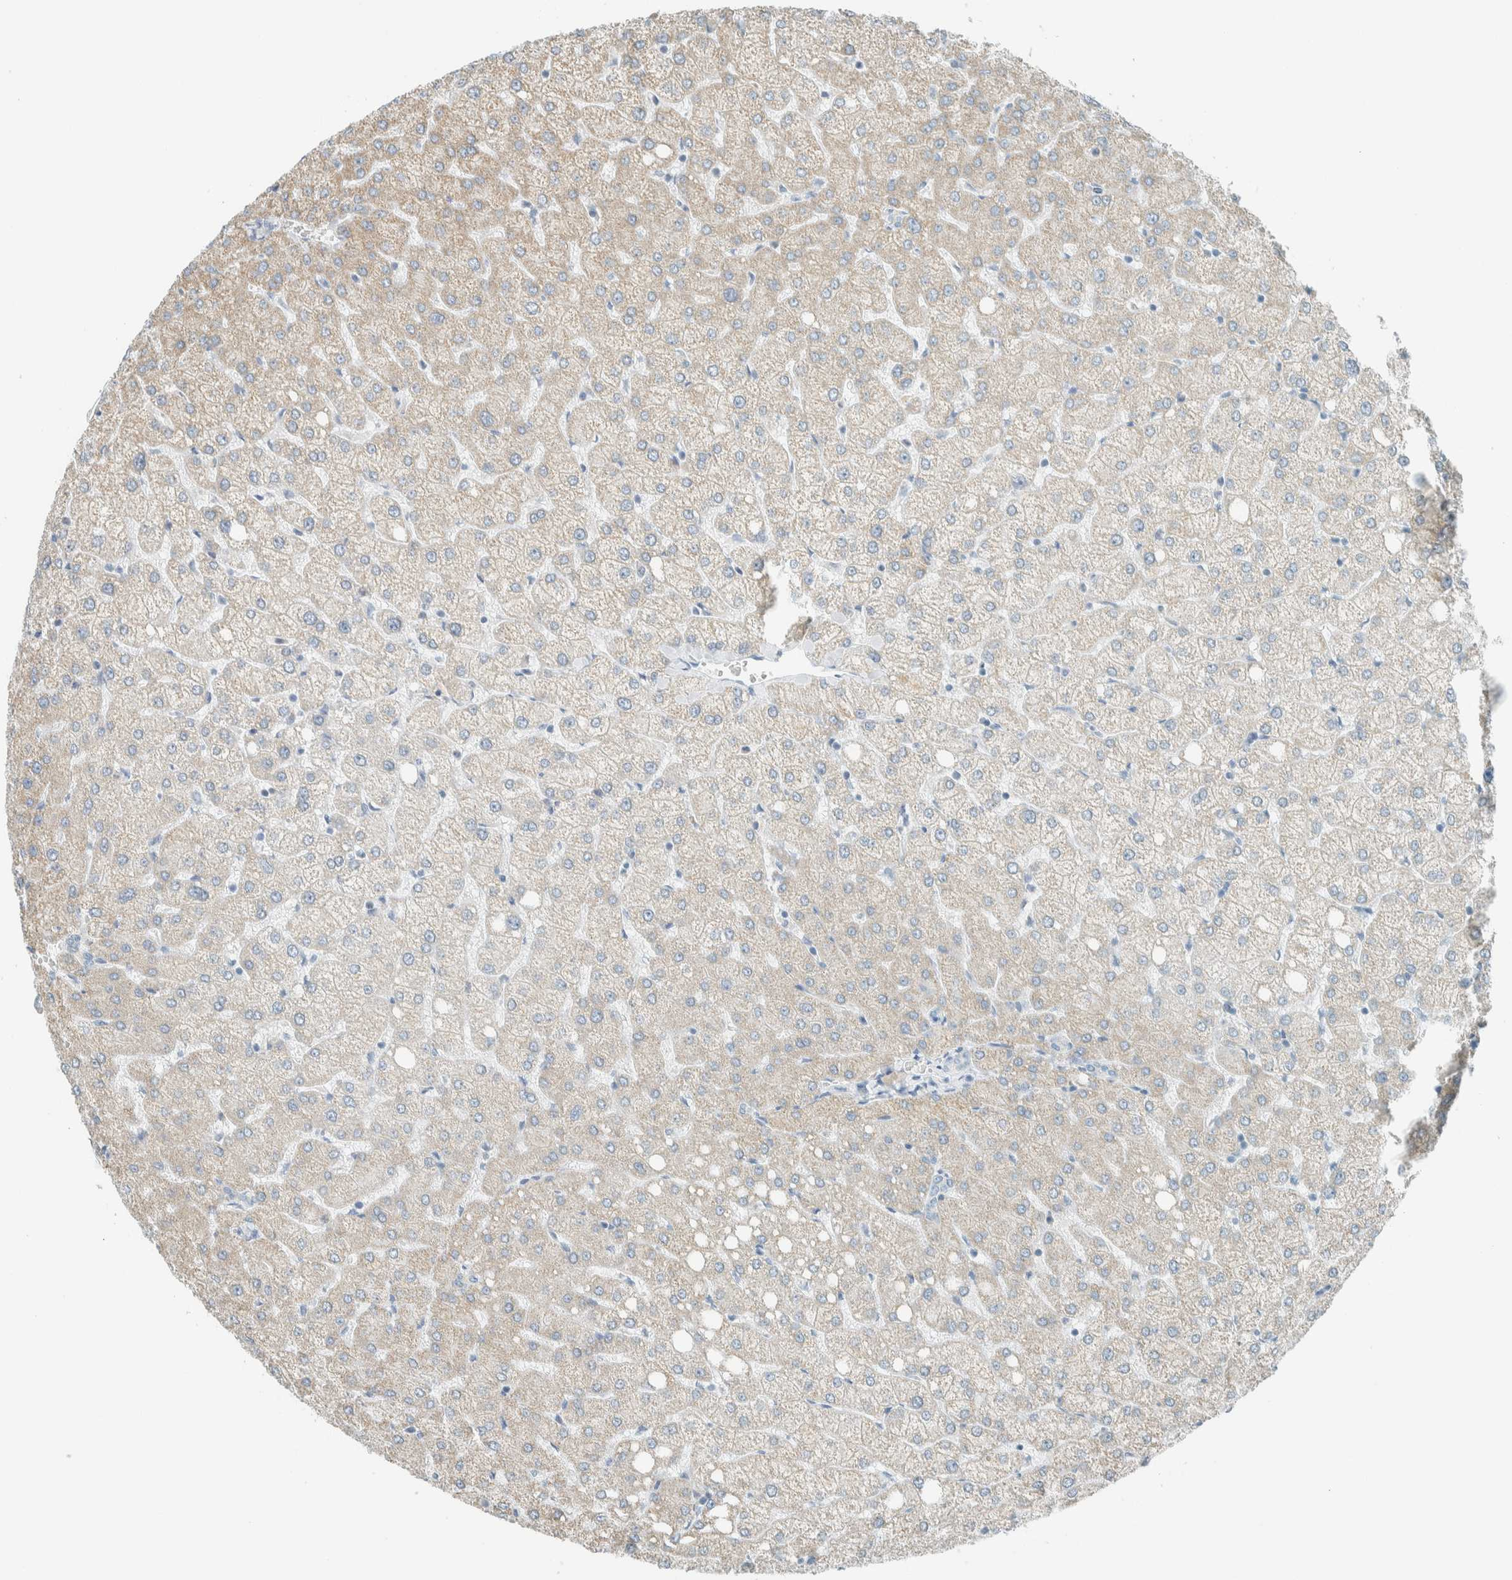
{"staining": {"intensity": "negative", "quantity": "none", "location": "none"}, "tissue": "liver", "cell_type": "Cholangiocytes", "image_type": "normal", "snomed": [{"axis": "morphology", "description": "Normal tissue, NOS"}, {"axis": "topography", "description": "Liver"}], "caption": "DAB (3,3'-diaminobenzidine) immunohistochemical staining of normal human liver demonstrates no significant expression in cholangiocytes. The staining was performed using DAB (3,3'-diaminobenzidine) to visualize the protein expression in brown, while the nuclei were stained in blue with hematoxylin (Magnification: 20x).", "gene": "AARSD1", "patient": {"sex": "female", "age": 54}}